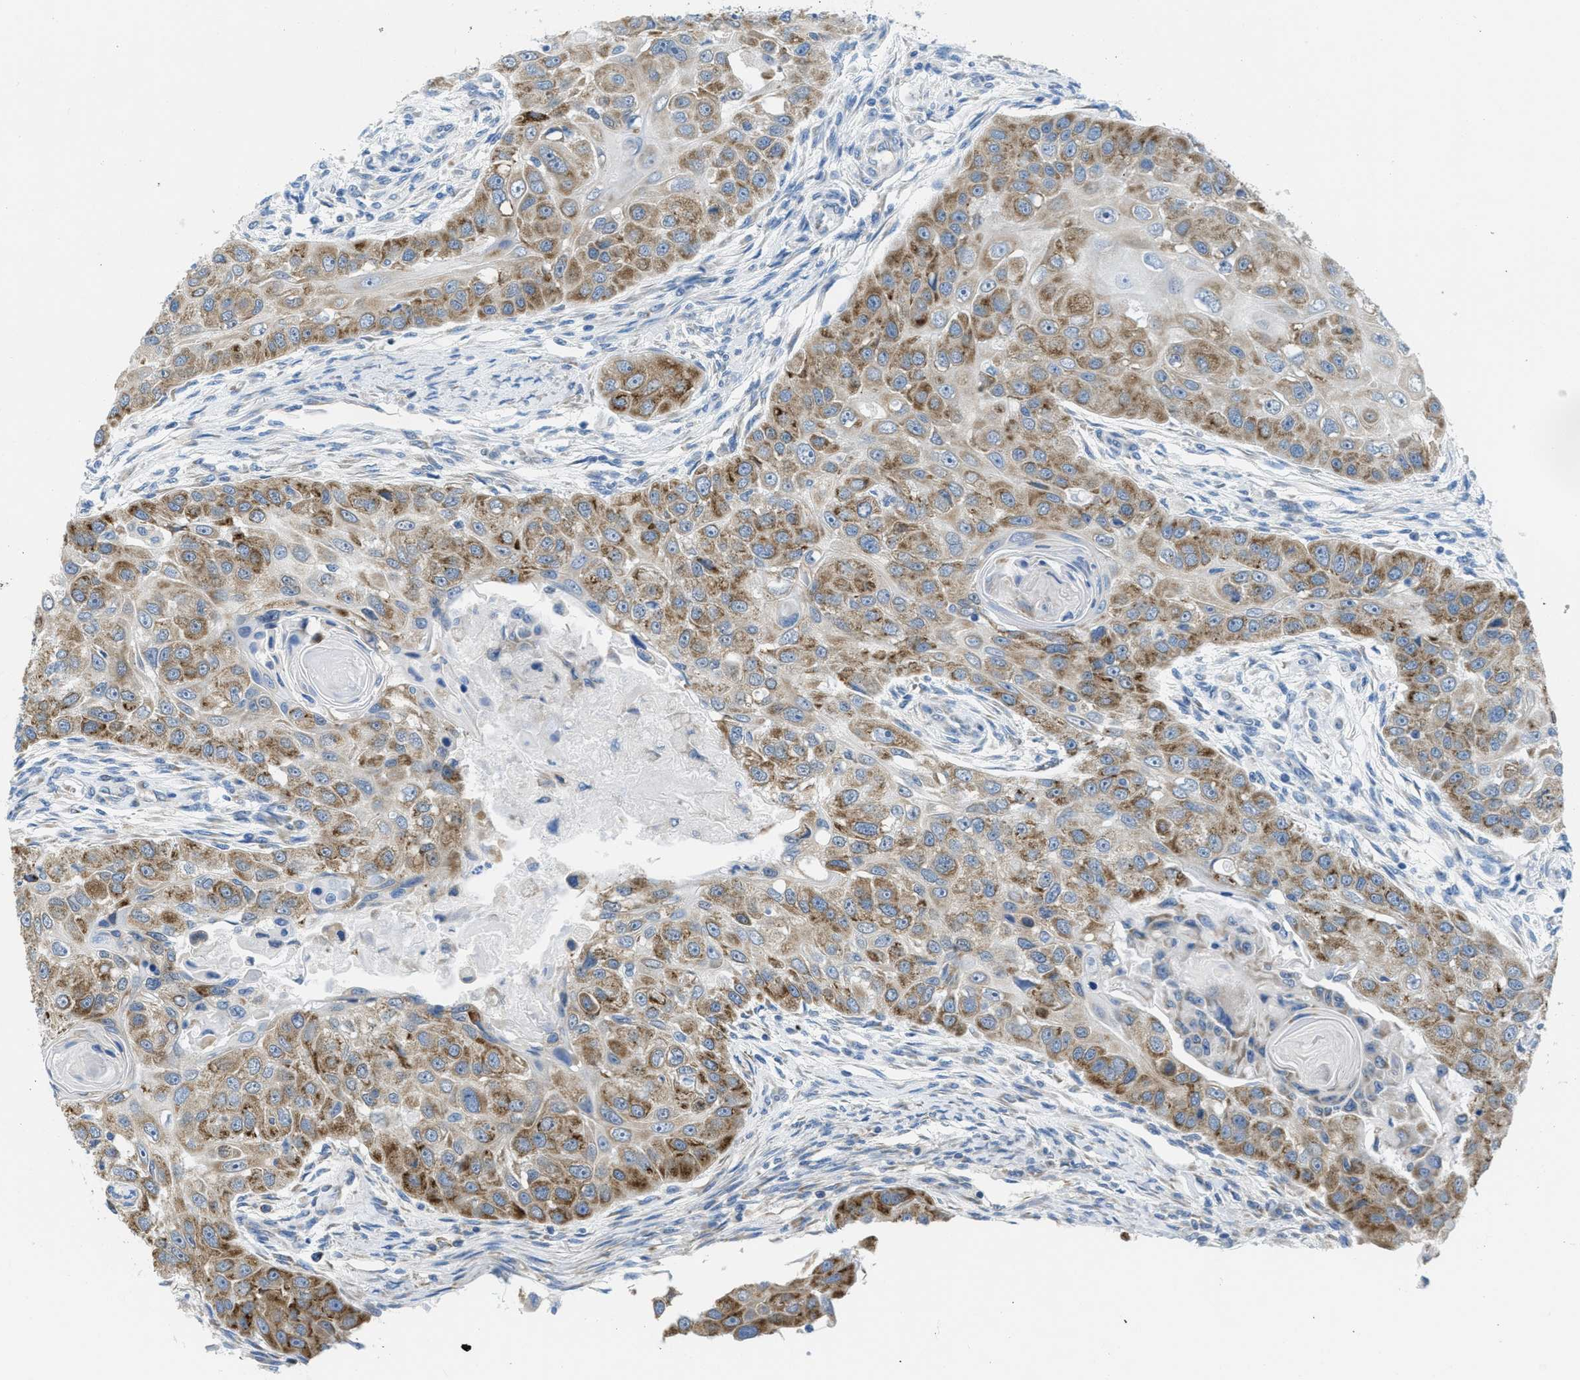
{"staining": {"intensity": "moderate", "quantity": ">75%", "location": "cytoplasmic/membranous"}, "tissue": "head and neck cancer", "cell_type": "Tumor cells", "image_type": "cancer", "snomed": [{"axis": "morphology", "description": "Normal tissue, NOS"}, {"axis": "morphology", "description": "Squamous cell carcinoma, NOS"}, {"axis": "topography", "description": "Skeletal muscle"}, {"axis": "topography", "description": "Head-Neck"}], "caption": "Human head and neck cancer stained for a protein (brown) displays moderate cytoplasmic/membranous positive staining in about >75% of tumor cells.", "gene": "PTDSS1", "patient": {"sex": "male", "age": 51}}